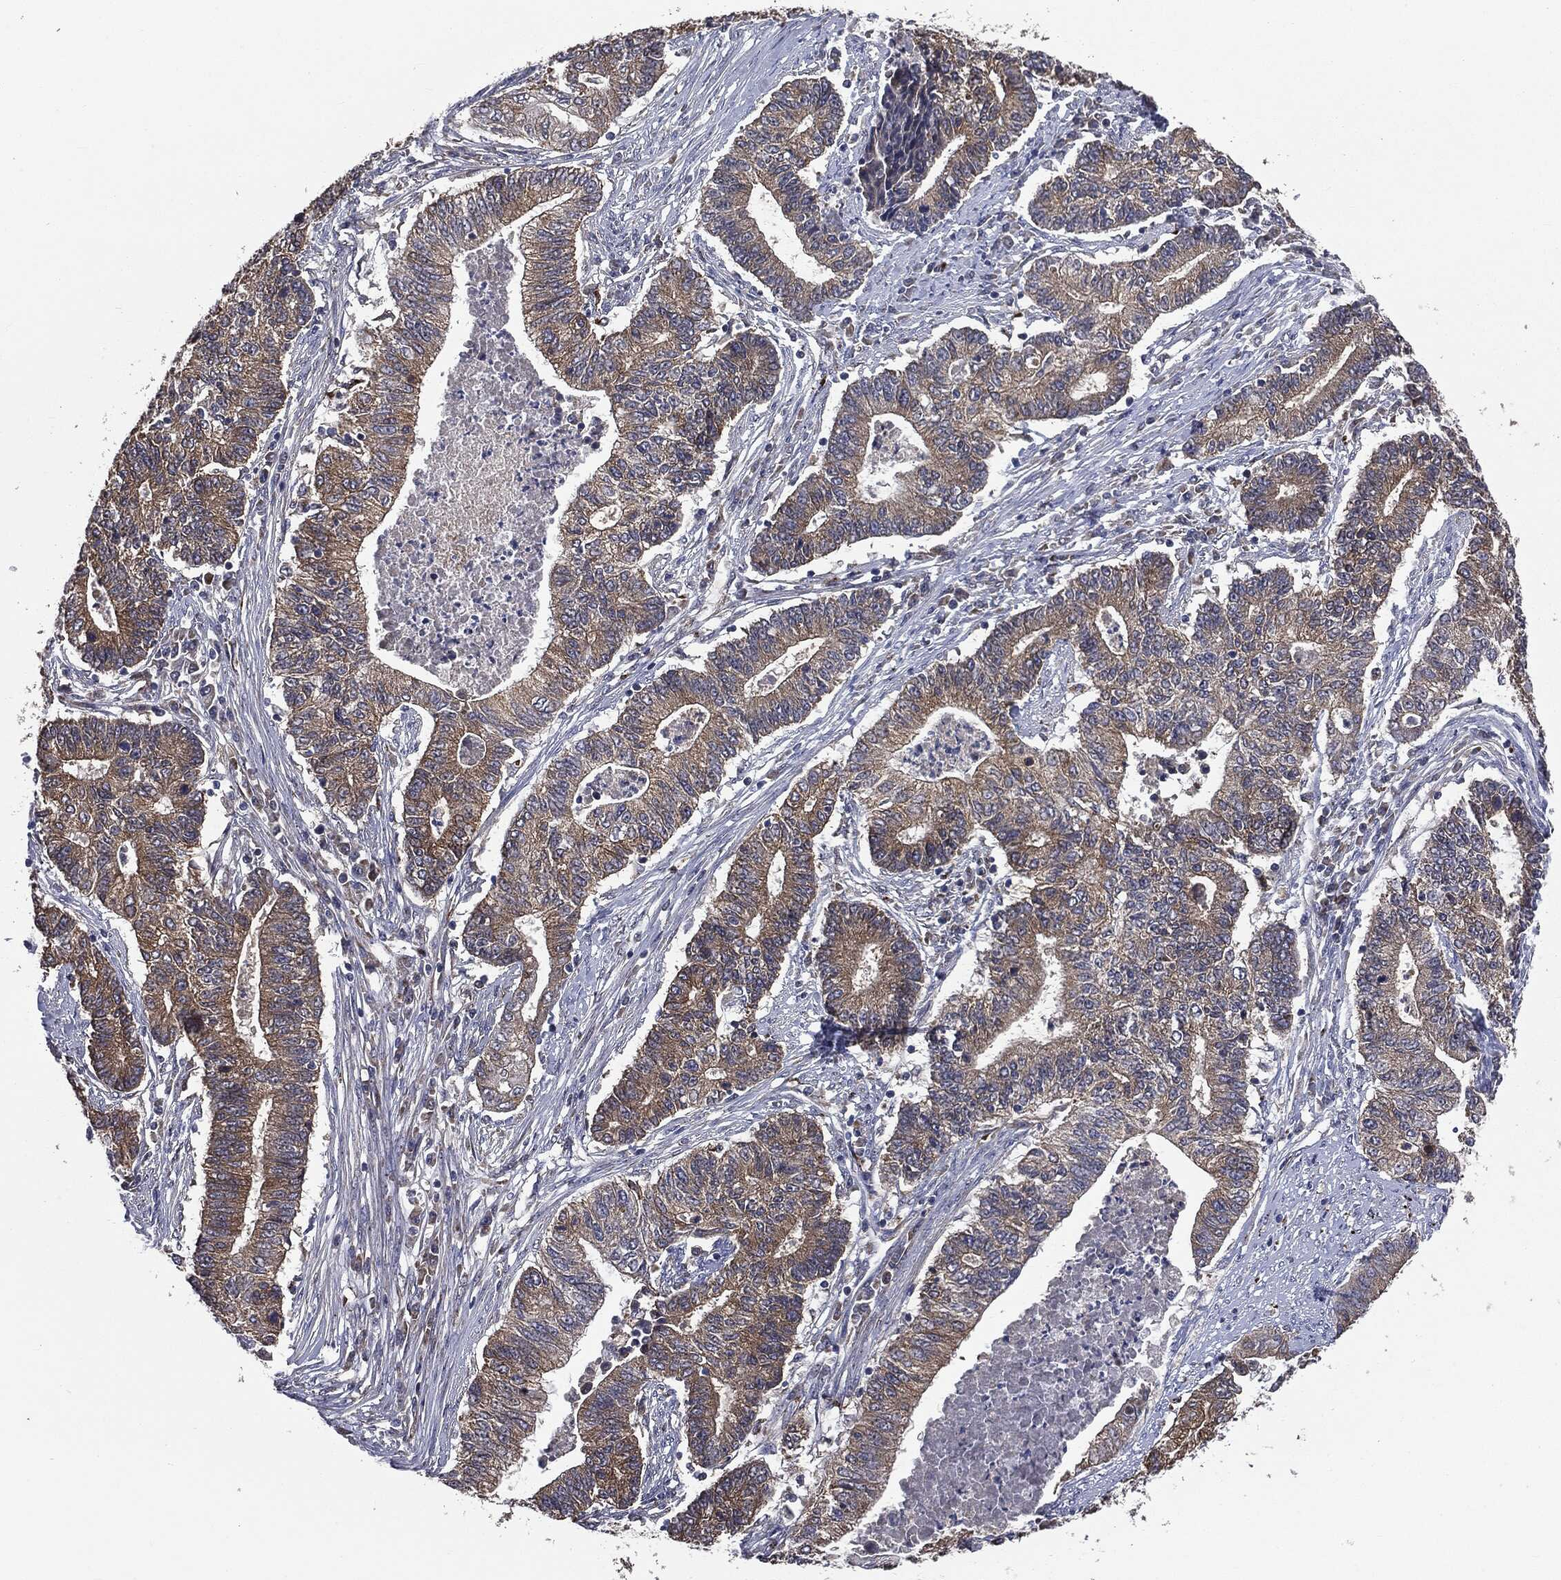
{"staining": {"intensity": "weak", "quantity": ">75%", "location": "cytoplasmic/membranous"}, "tissue": "endometrial cancer", "cell_type": "Tumor cells", "image_type": "cancer", "snomed": [{"axis": "morphology", "description": "Adenocarcinoma, NOS"}, {"axis": "topography", "description": "Uterus"}, {"axis": "topography", "description": "Endometrium"}], "caption": "Endometrial cancer (adenocarcinoma) was stained to show a protein in brown. There is low levels of weak cytoplasmic/membranous expression in approximately >75% of tumor cells.", "gene": "TRMT1L", "patient": {"sex": "female", "age": 54}}